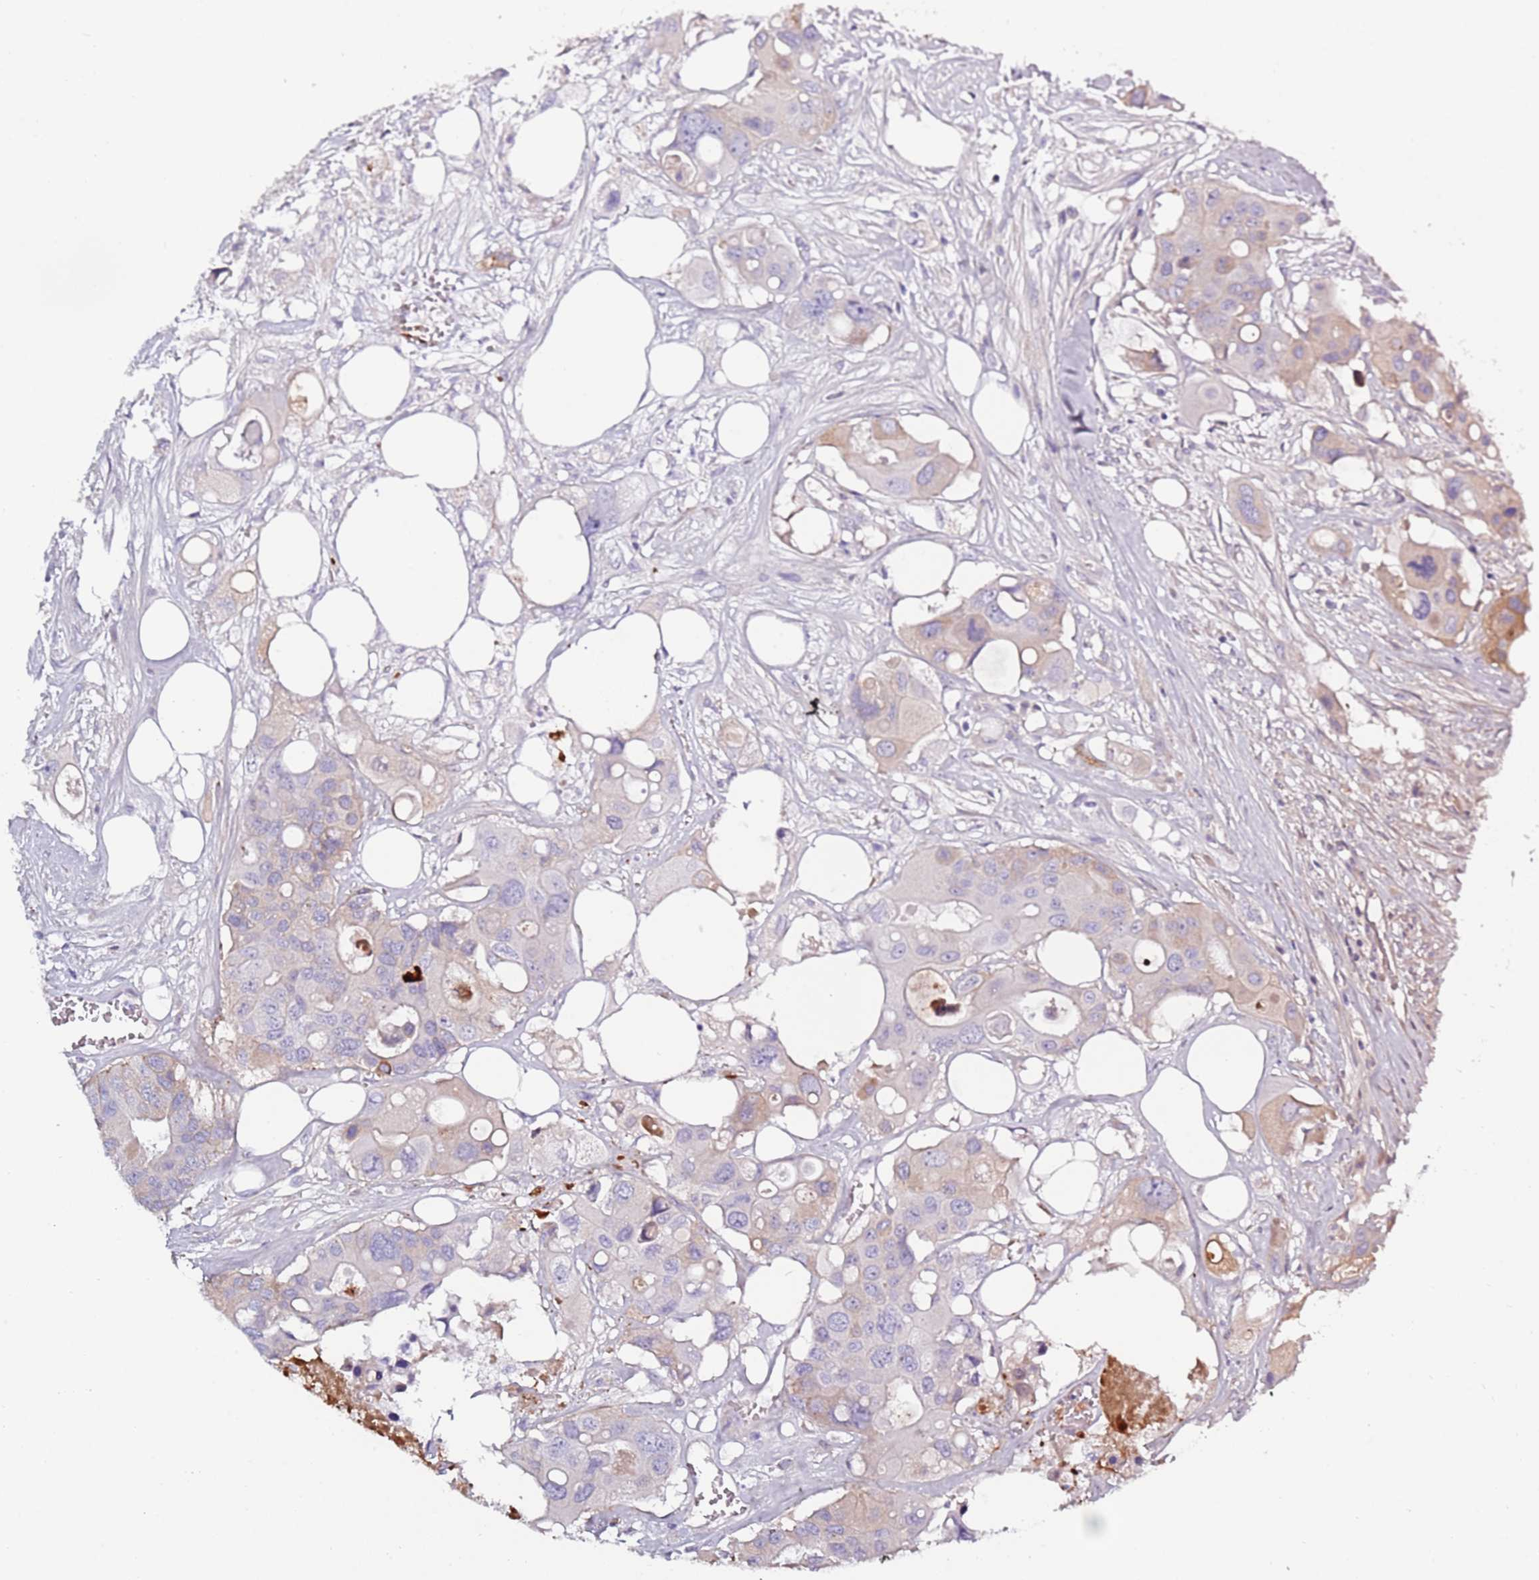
{"staining": {"intensity": "weak", "quantity": "<25%", "location": "cytoplasmic/membranous"}, "tissue": "colorectal cancer", "cell_type": "Tumor cells", "image_type": "cancer", "snomed": [{"axis": "morphology", "description": "Adenocarcinoma, NOS"}, {"axis": "topography", "description": "Colon"}], "caption": "There is no significant expression in tumor cells of adenocarcinoma (colorectal).", "gene": "TNFRSF6B", "patient": {"sex": "male", "age": 77}}